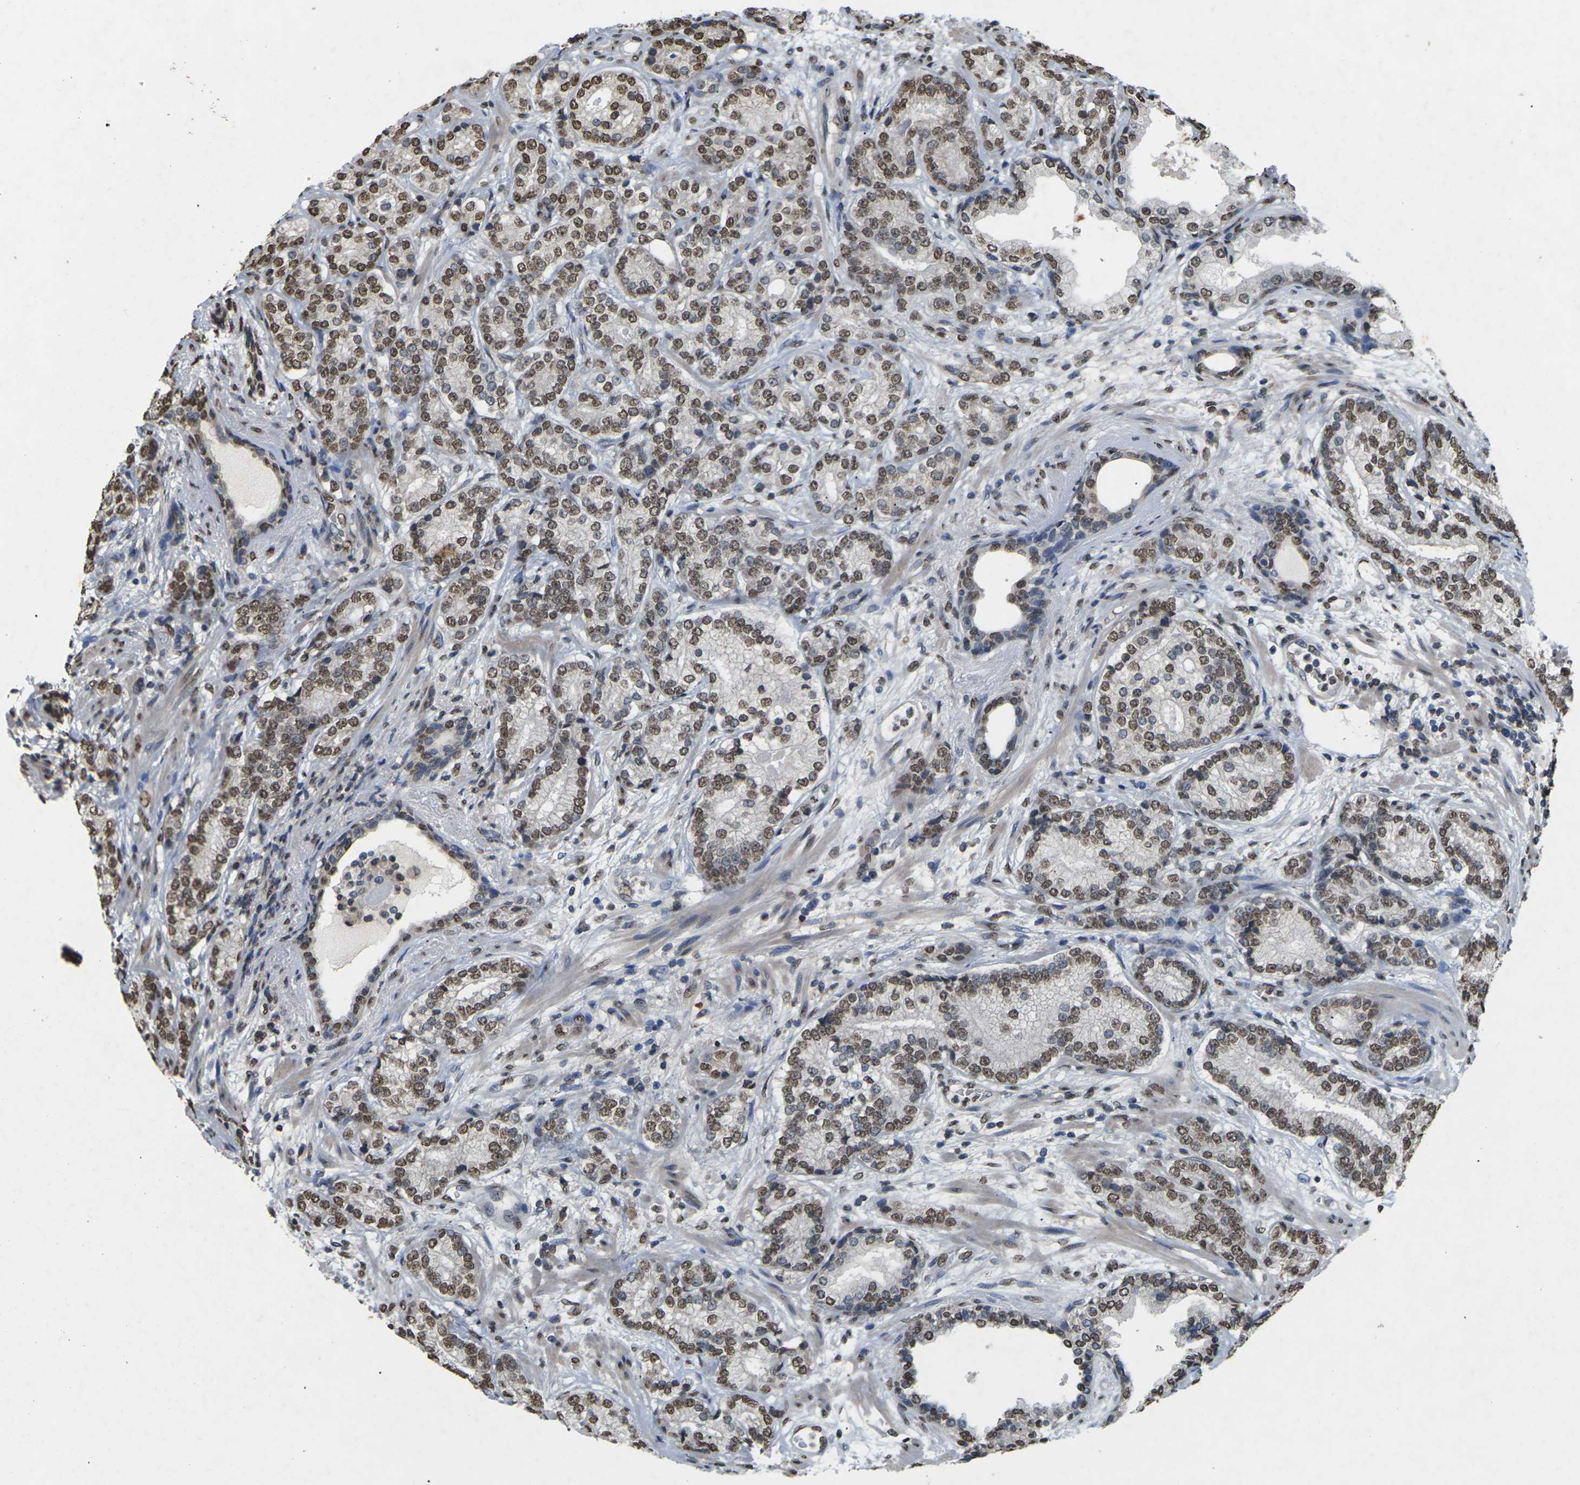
{"staining": {"intensity": "moderate", "quantity": ">75%", "location": "nuclear"}, "tissue": "prostate cancer", "cell_type": "Tumor cells", "image_type": "cancer", "snomed": [{"axis": "morphology", "description": "Adenocarcinoma, High grade"}, {"axis": "topography", "description": "Prostate"}], "caption": "Prostate high-grade adenocarcinoma stained for a protein reveals moderate nuclear positivity in tumor cells. Nuclei are stained in blue.", "gene": "EMSY", "patient": {"sex": "male", "age": 61}}